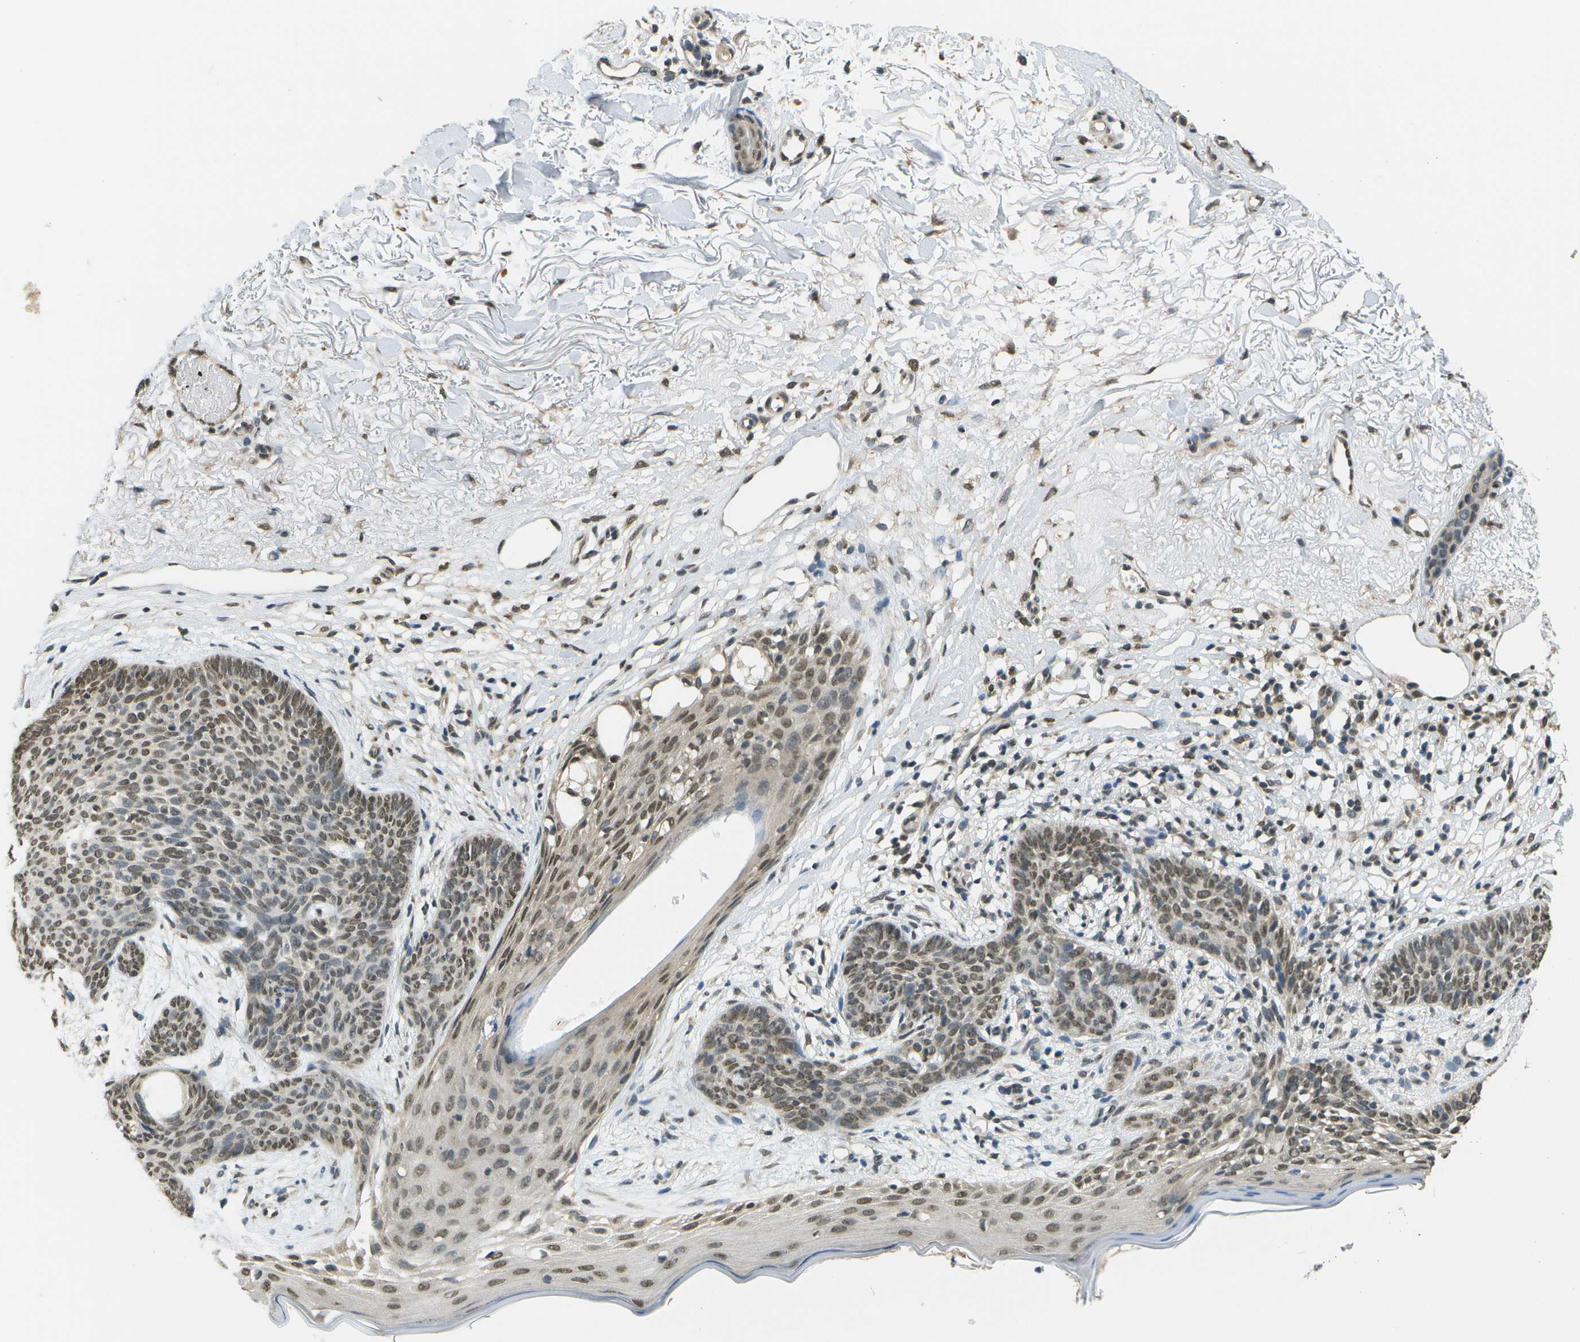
{"staining": {"intensity": "weak", "quantity": "25%-75%", "location": "nuclear"}, "tissue": "skin cancer", "cell_type": "Tumor cells", "image_type": "cancer", "snomed": [{"axis": "morphology", "description": "Normal tissue, NOS"}, {"axis": "morphology", "description": "Basal cell carcinoma"}, {"axis": "topography", "description": "Skin"}], "caption": "A brown stain highlights weak nuclear expression of a protein in skin cancer tumor cells.", "gene": "ABL2", "patient": {"sex": "female", "age": 70}}